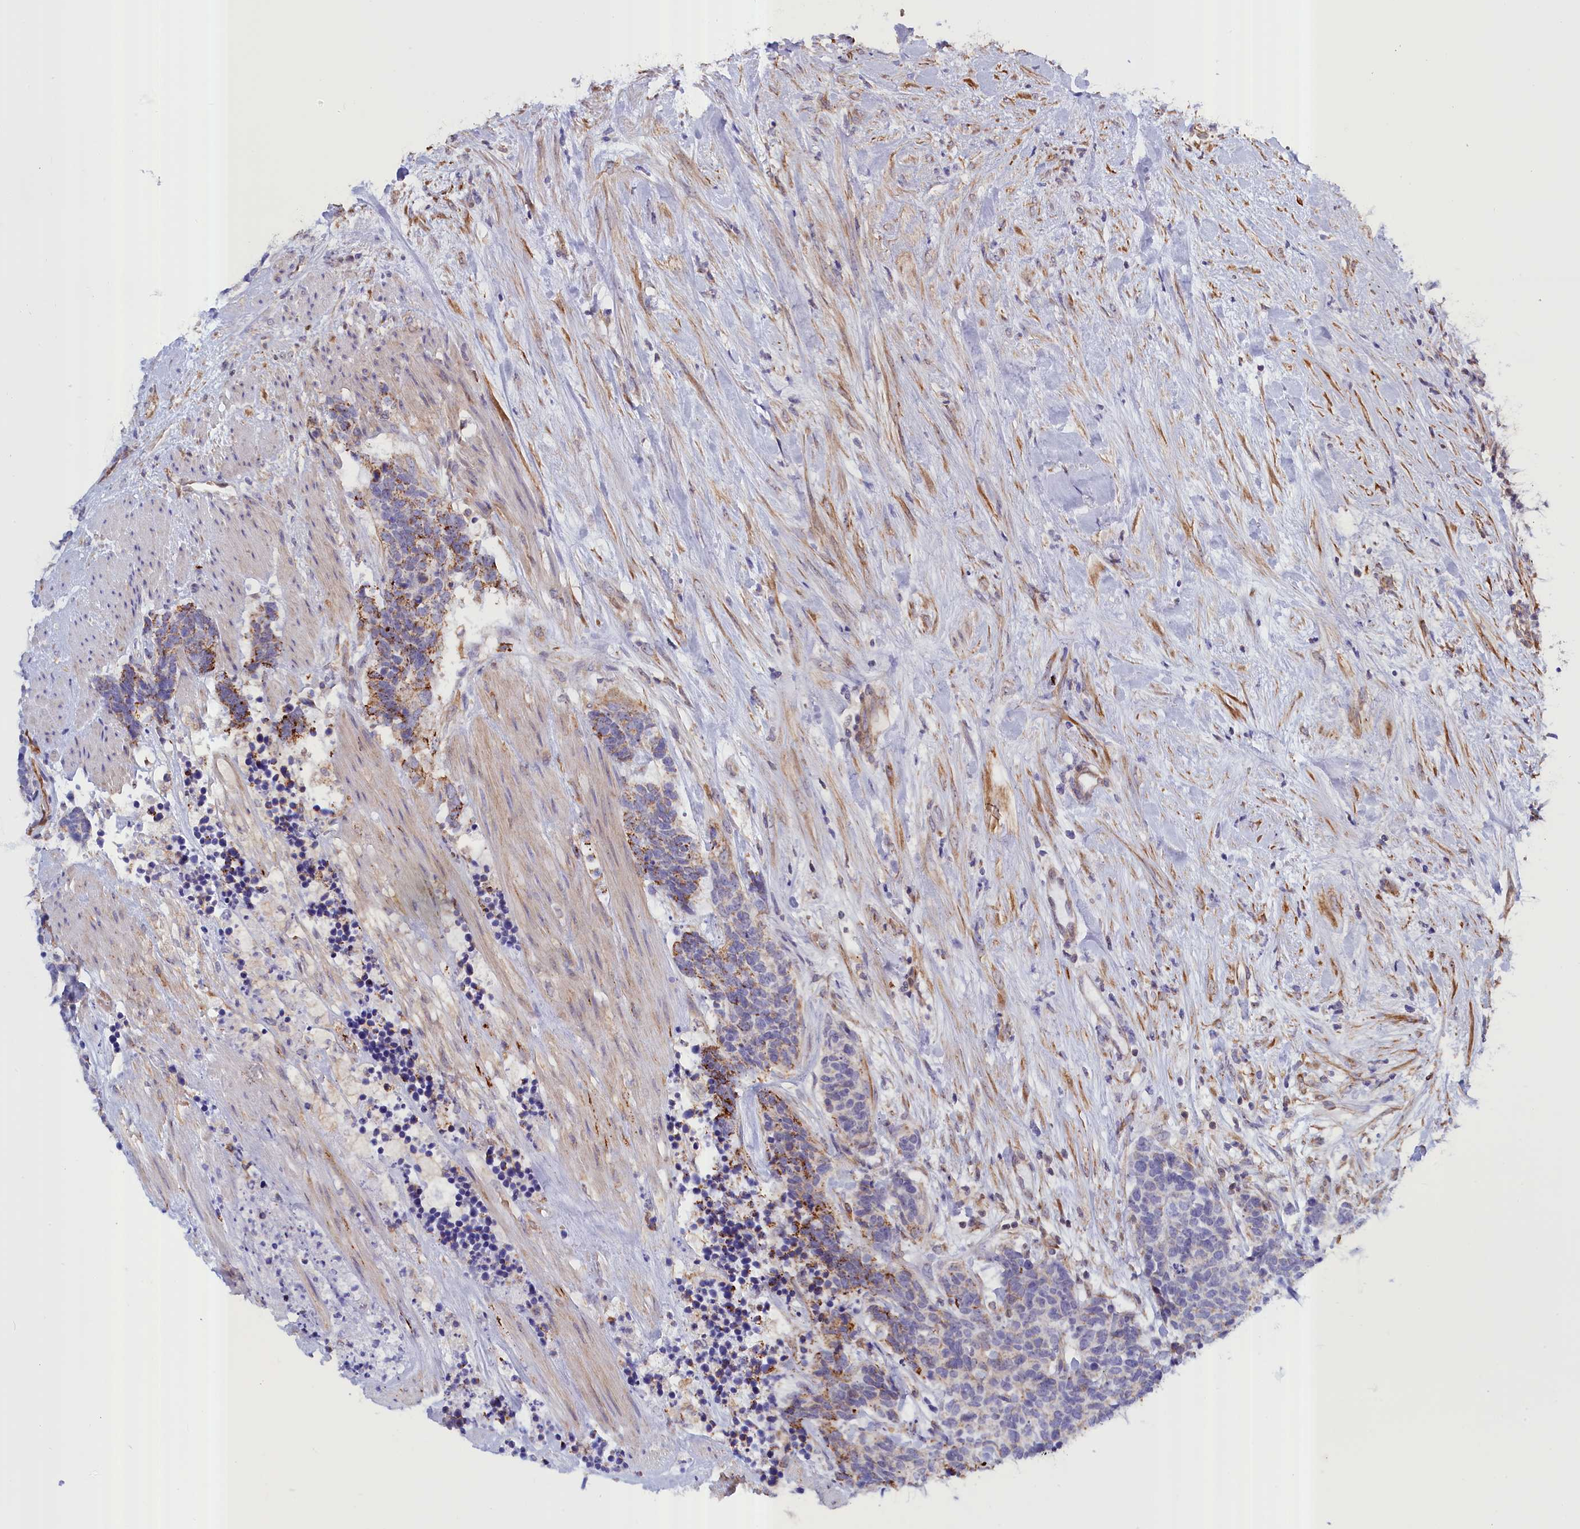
{"staining": {"intensity": "moderate", "quantity": "<25%", "location": "cytoplasmic/membranous"}, "tissue": "carcinoid", "cell_type": "Tumor cells", "image_type": "cancer", "snomed": [{"axis": "morphology", "description": "Carcinoma, NOS"}, {"axis": "morphology", "description": "Carcinoid, malignant, NOS"}, {"axis": "topography", "description": "Prostate"}], "caption": "DAB immunohistochemical staining of human carcinoma shows moderate cytoplasmic/membranous protein staining in about <25% of tumor cells.", "gene": "ABCC12", "patient": {"sex": "male", "age": 57}}